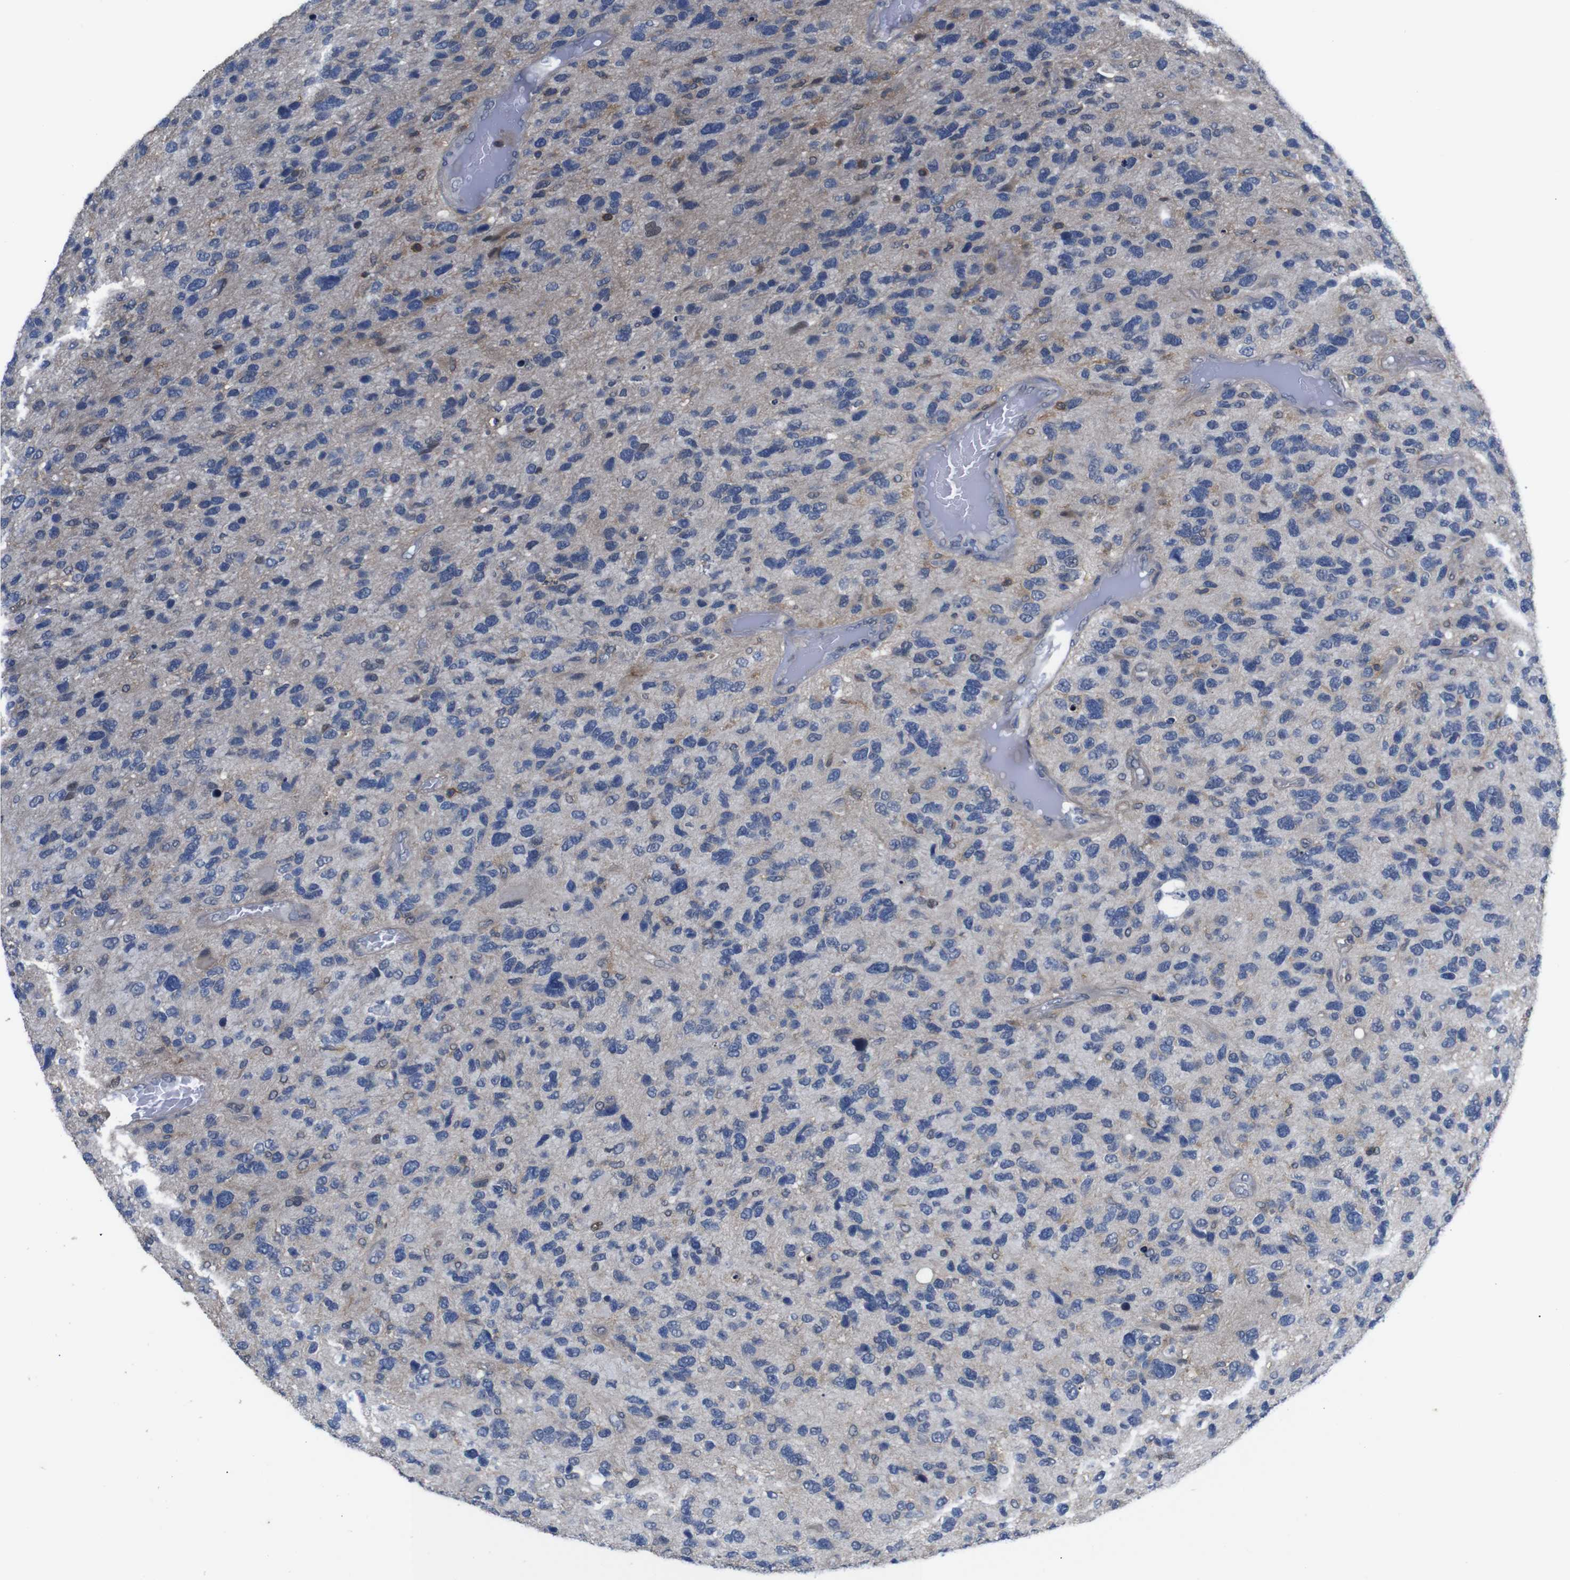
{"staining": {"intensity": "weak", "quantity": "<25%", "location": "cytoplasmic/membranous"}, "tissue": "glioma", "cell_type": "Tumor cells", "image_type": "cancer", "snomed": [{"axis": "morphology", "description": "Glioma, malignant, High grade"}, {"axis": "topography", "description": "Brain"}], "caption": "DAB immunohistochemical staining of malignant glioma (high-grade) shows no significant staining in tumor cells.", "gene": "BRWD3", "patient": {"sex": "female", "age": 58}}